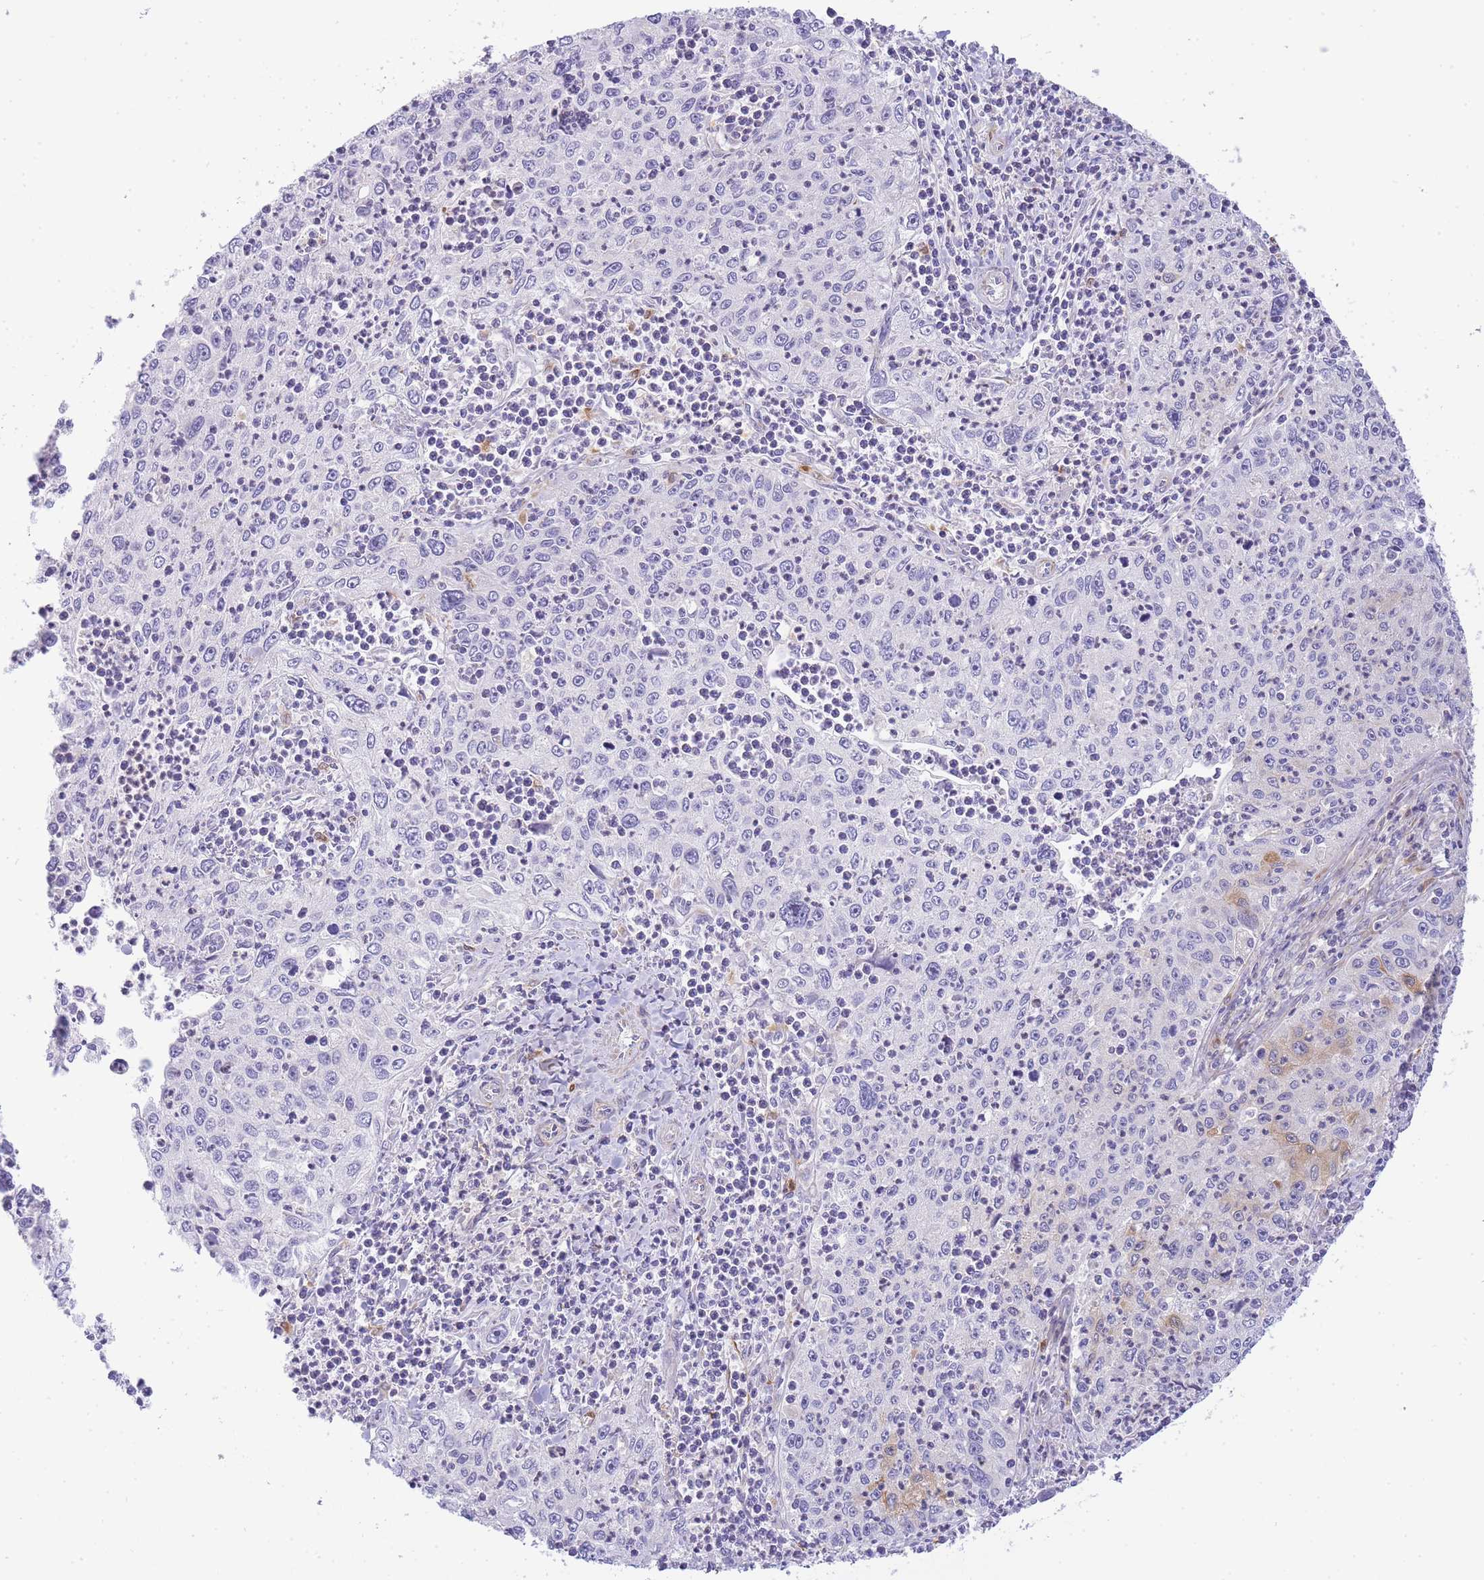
{"staining": {"intensity": "negative", "quantity": "none", "location": "none"}, "tissue": "cervical cancer", "cell_type": "Tumor cells", "image_type": "cancer", "snomed": [{"axis": "morphology", "description": "Squamous cell carcinoma, NOS"}, {"axis": "topography", "description": "Cervix"}], "caption": "Immunohistochemistry image of neoplastic tissue: cervical cancer stained with DAB demonstrates no significant protein positivity in tumor cells.", "gene": "ECPAS", "patient": {"sex": "female", "age": 30}}